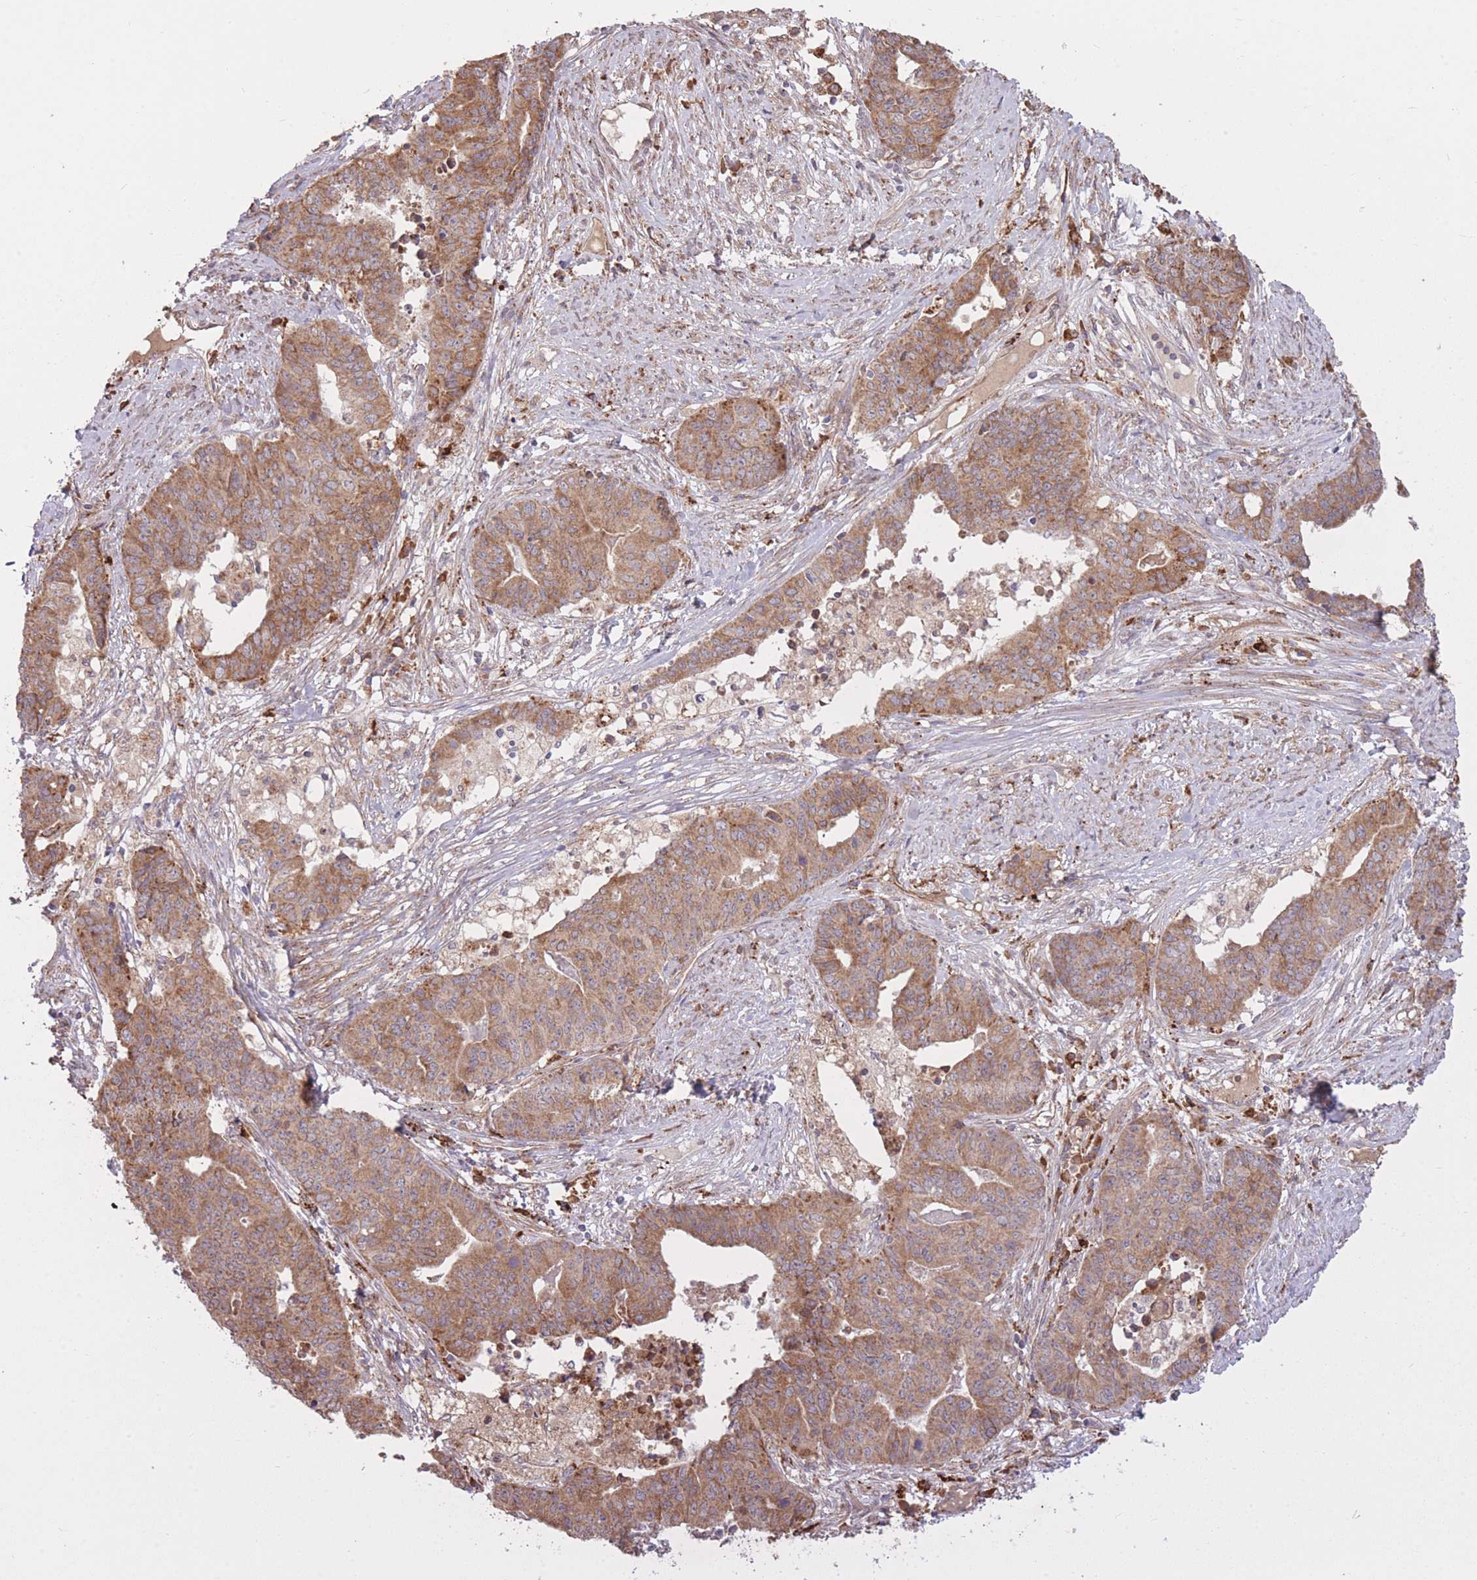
{"staining": {"intensity": "moderate", "quantity": ">75%", "location": "cytoplasmic/membranous"}, "tissue": "endometrial cancer", "cell_type": "Tumor cells", "image_type": "cancer", "snomed": [{"axis": "morphology", "description": "Adenocarcinoma, NOS"}, {"axis": "topography", "description": "Endometrium"}], "caption": "Endometrial cancer was stained to show a protein in brown. There is medium levels of moderate cytoplasmic/membranous positivity in about >75% of tumor cells.", "gene": "POLR3F", "patient": {"sex": "female", "age": 59}}